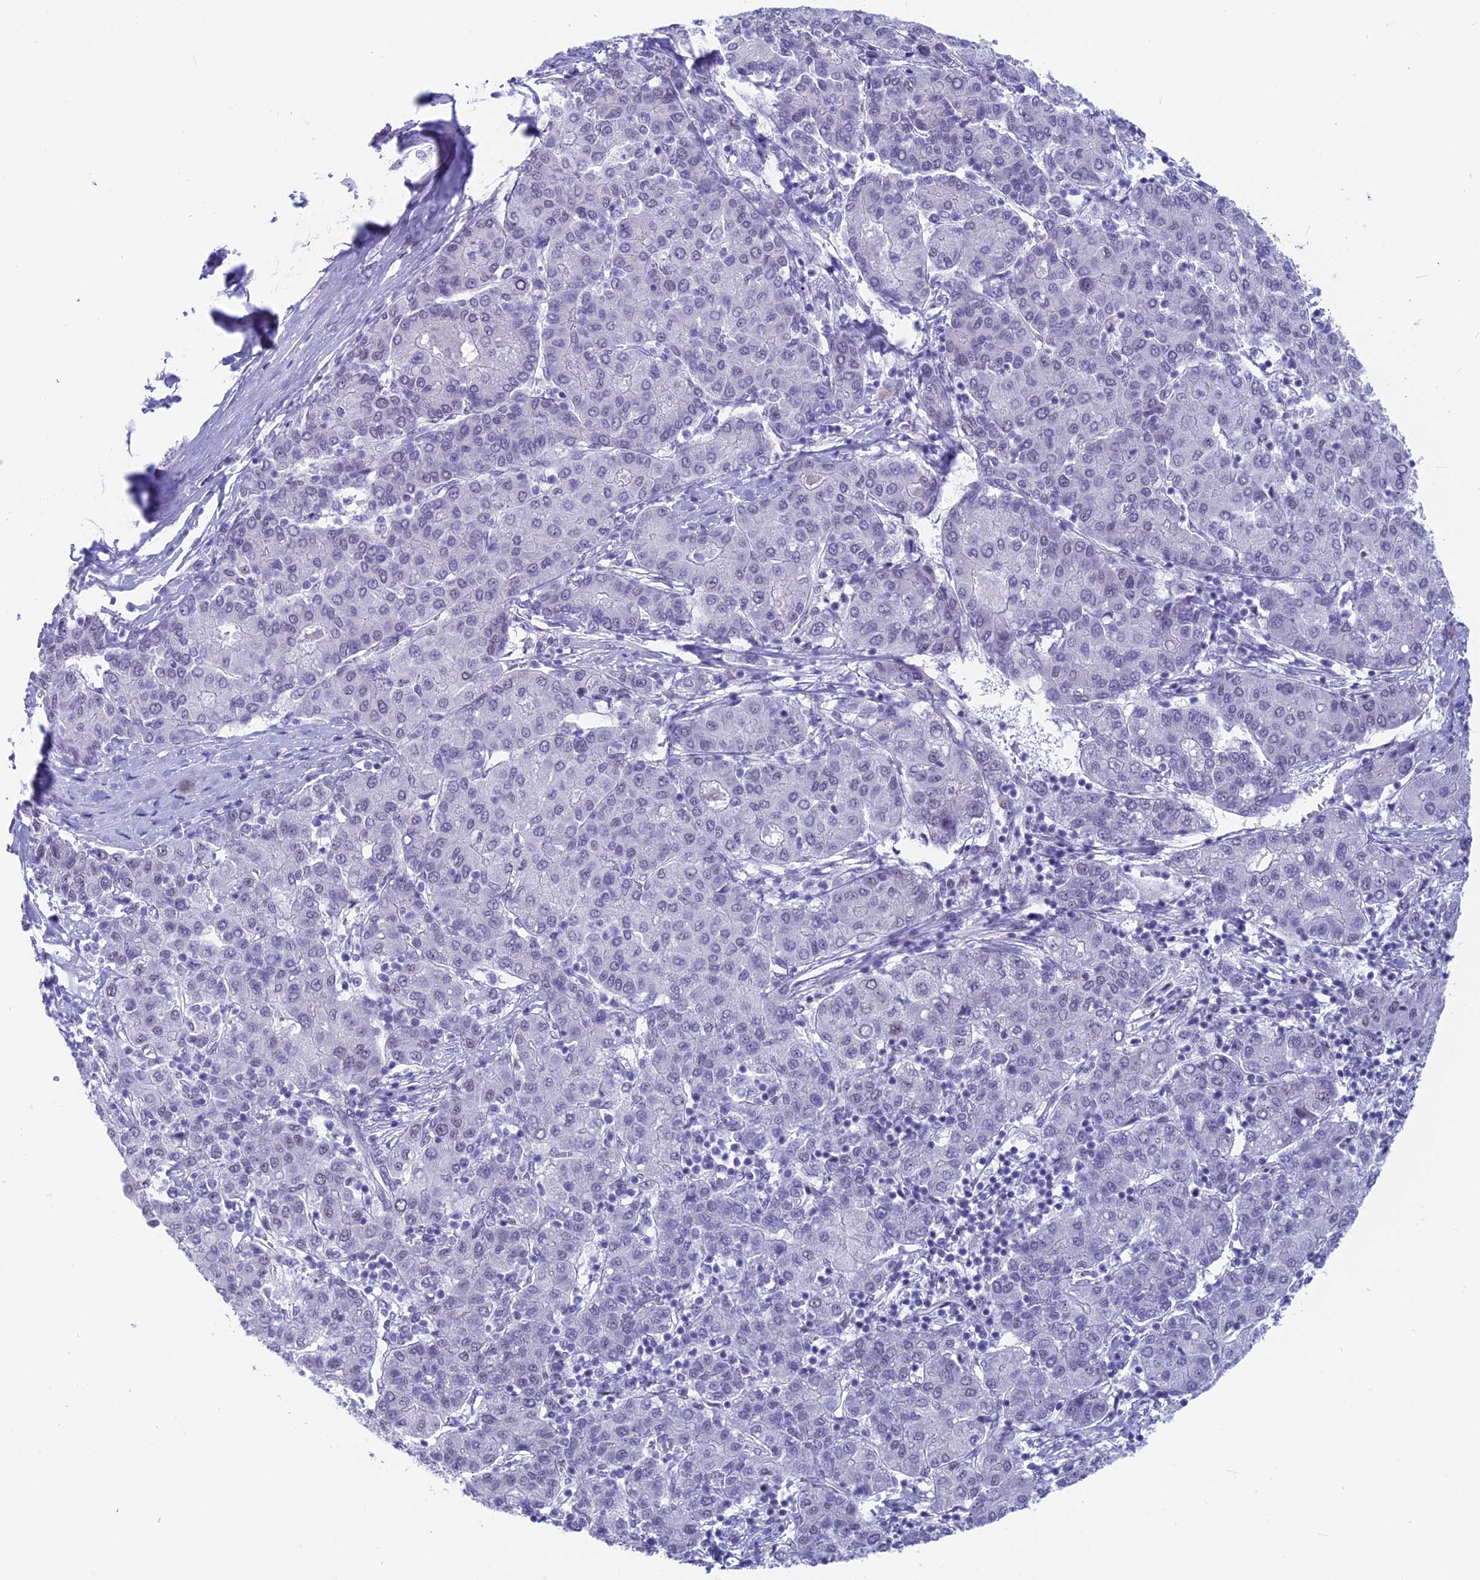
{"staining": {"intensity": "negative", "quantity": "none", "location": "none"}, "tissue": "liver cancer", "cell_type": "Tumor cells", "image_type": "cancer", "snomed": [{"axis": "morphology", "description": "Carcinoma, Hepatocellular, NOS"}, {"axis": "topography", "description": "Liver"}], "caption": "Immunohistochemistry photomicrograph of human liver hepatocellular carcinoma stained for a protein (brown), which reveals no expression in tumor cells. (DAB immunohistochemistry with hematoxylin counter stain).", "gene": "SRSF5", "patient": {"sex": "male", "age": 65}}